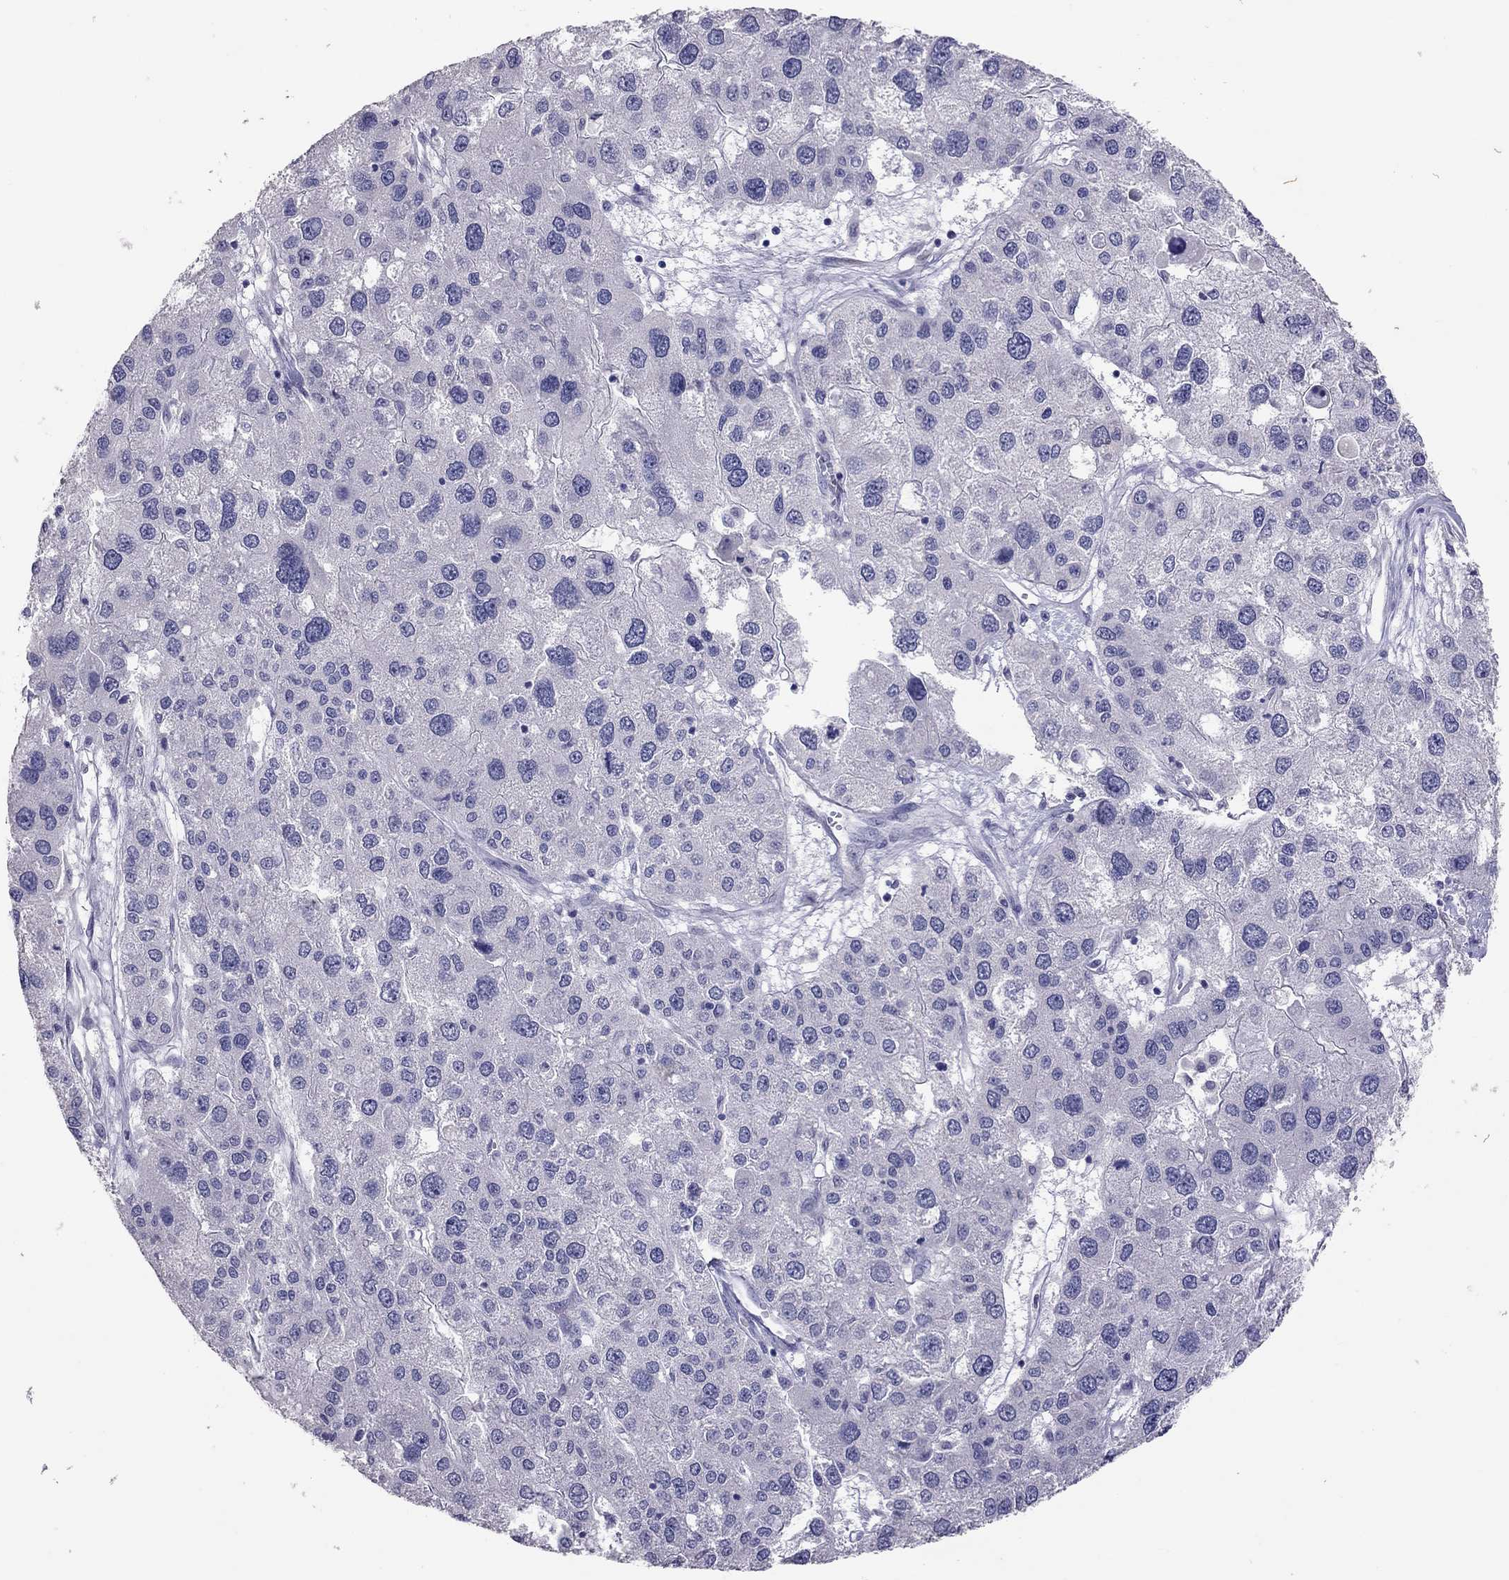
{"staining": {"intensity": "negative", "quantity": "none", "location": "none"}, "tissue": "liver cancer", "cell_type": "Tumor cells", "image_type": "cancer", "snomed": [{"axis": "morphology", "description": "Carcinoma, Hepatocellular, NOS"}, {"axis": "topography", "description": "Liver"}], "caption": "Immunohistochemistry (IHC) of human hepatocellular carcinoma (liver) displays no staining in tumor cells. (DAB (3,3'-diaminobenzidine) IHC visualized using brightfield microscopy, high magnification).", "gene": "PSMB11", "patient": {"sex": "male", "age": 73}}